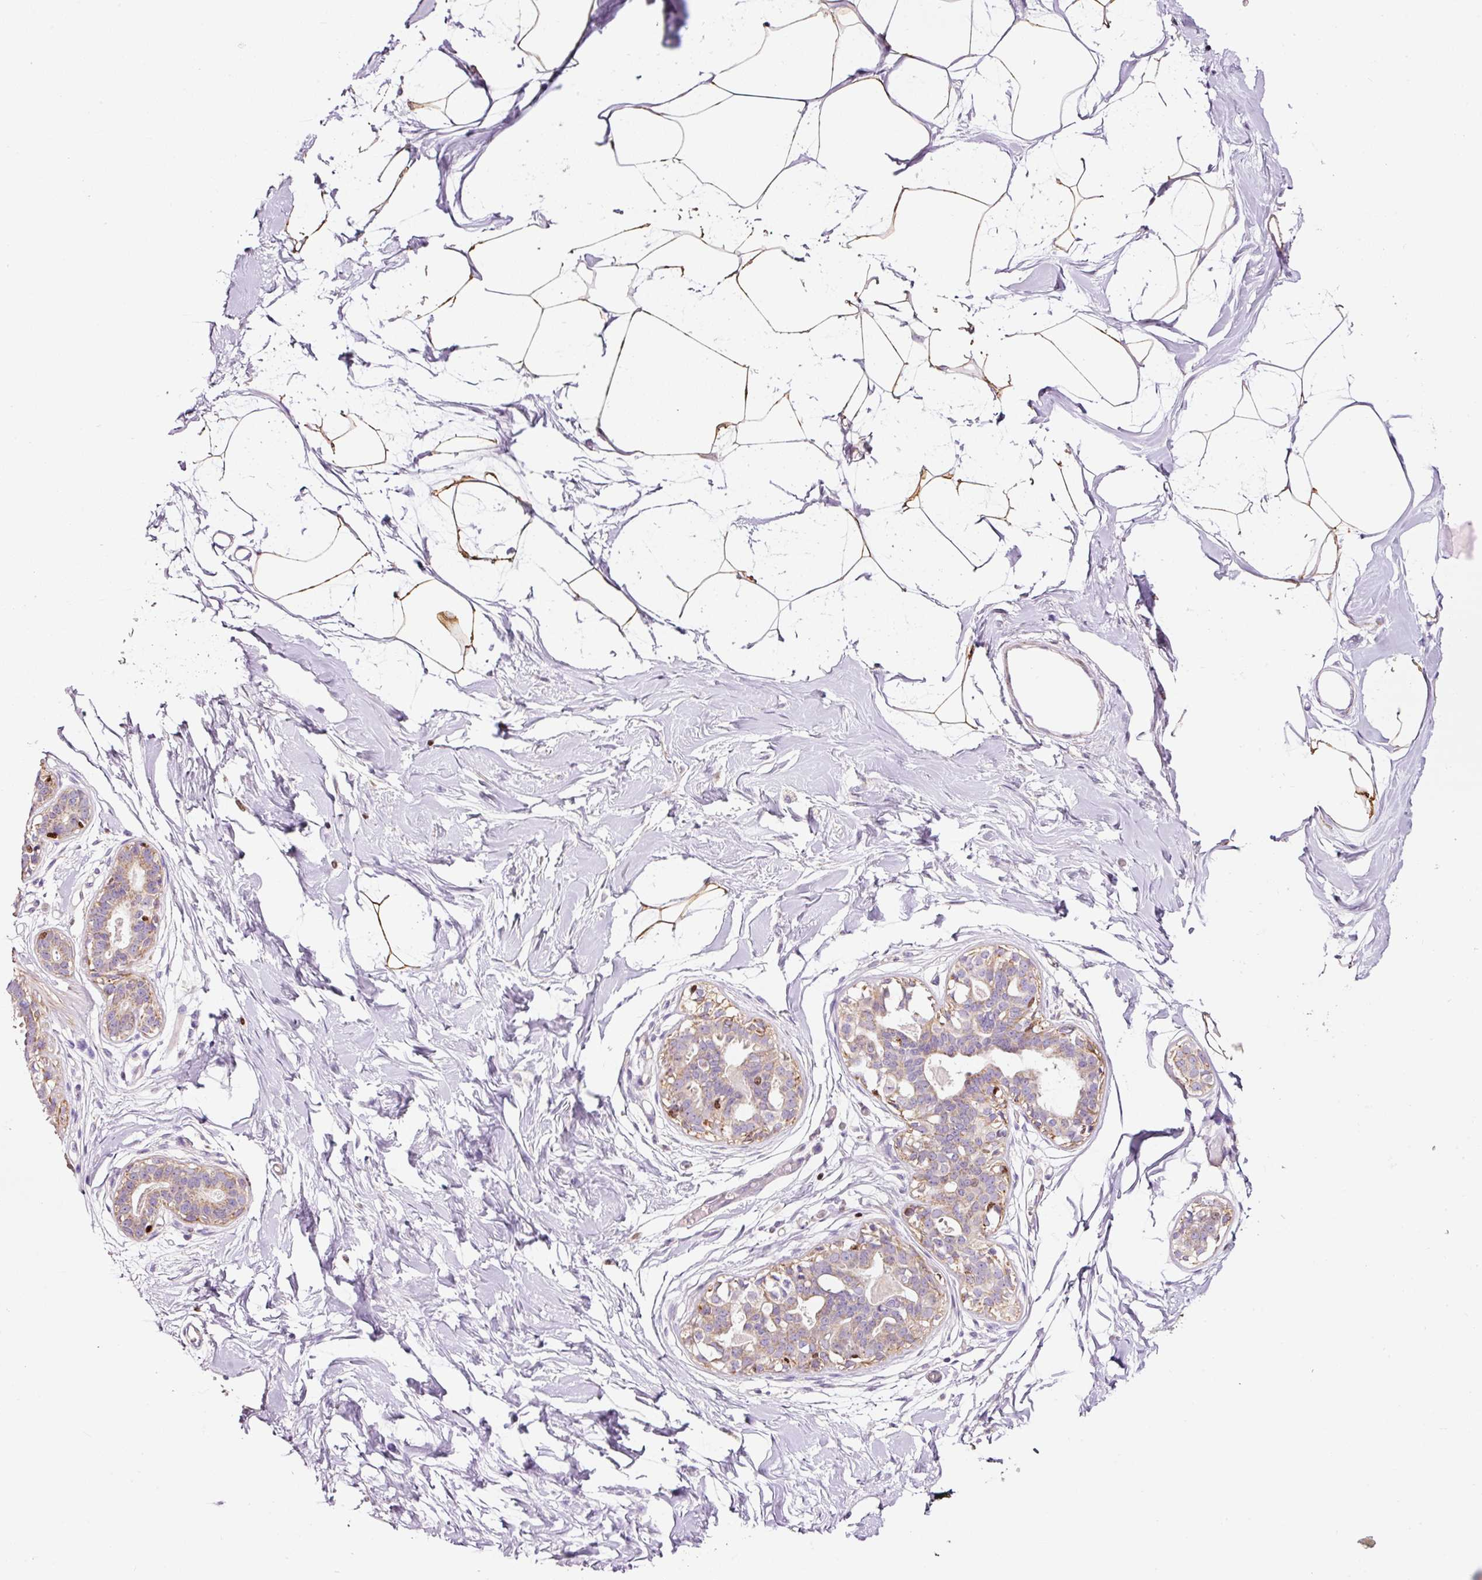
{"staining": {"intensity": "moderate", "quantity": ">75%", "location": "cytoplasmic/membranous"}, "tissue": "breast", "cell_type": "Adipocytes", "image_type": "normal", "snomed": [{"axis": "morphology", "description": "Normal tissue, NOS"}, {"axis": "topography", "description": "Breast"}], "caption": "Moderate cytoplasmic/membranous protein positivity is seen in about >75% of adipocytes in breast. The staining was performed using DAB, with brown indicating positive protein expression. Nuclei are stained blue with hematoxylin.", "gene": "TMEM8B", "patient": {"sex": "female", "age": 45}}